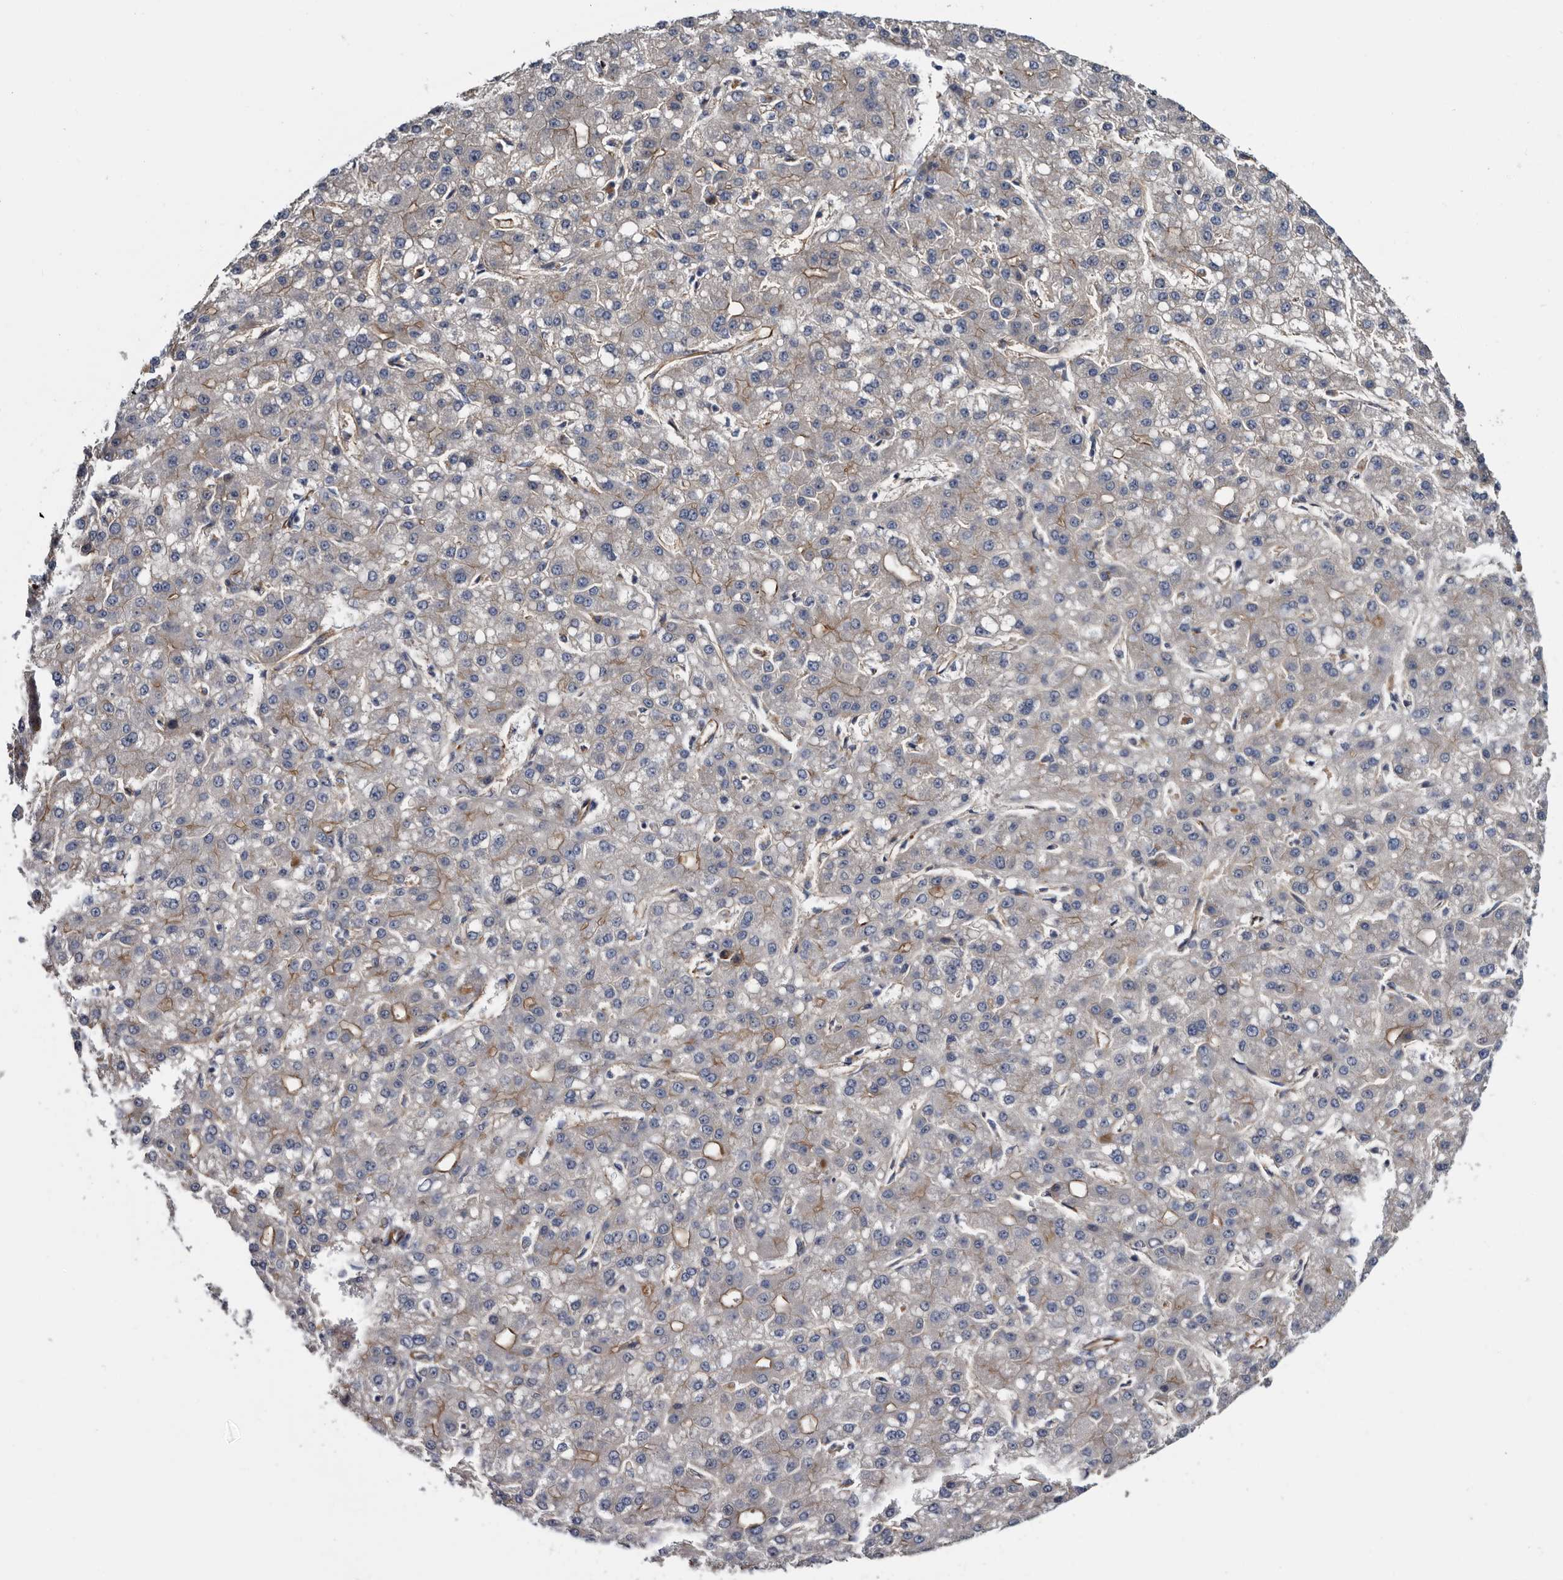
{"staining": {"intensity": "moderate", "quantity": "<25%", "location": "cytoplasmic/membranous"}, "tissue": "liver cancer", "cell_type": "Tumor cells", "image_type": "cancer", "snomed": [{"axis": "morphology", "description": "Carcinoma, Hepatocellular, NOS"}, {"axis": "topography", "description": "Liver"}], "caption": "Moderate cytoplasmic/membranous positivity for a protein is present in approximately <25% of tumor cells of hepatocellular carcinoma (liver) using immunohistochemistry (IHC).", "gene": "TSPAN17", "patient": {"sex": "male", "age": 67}}